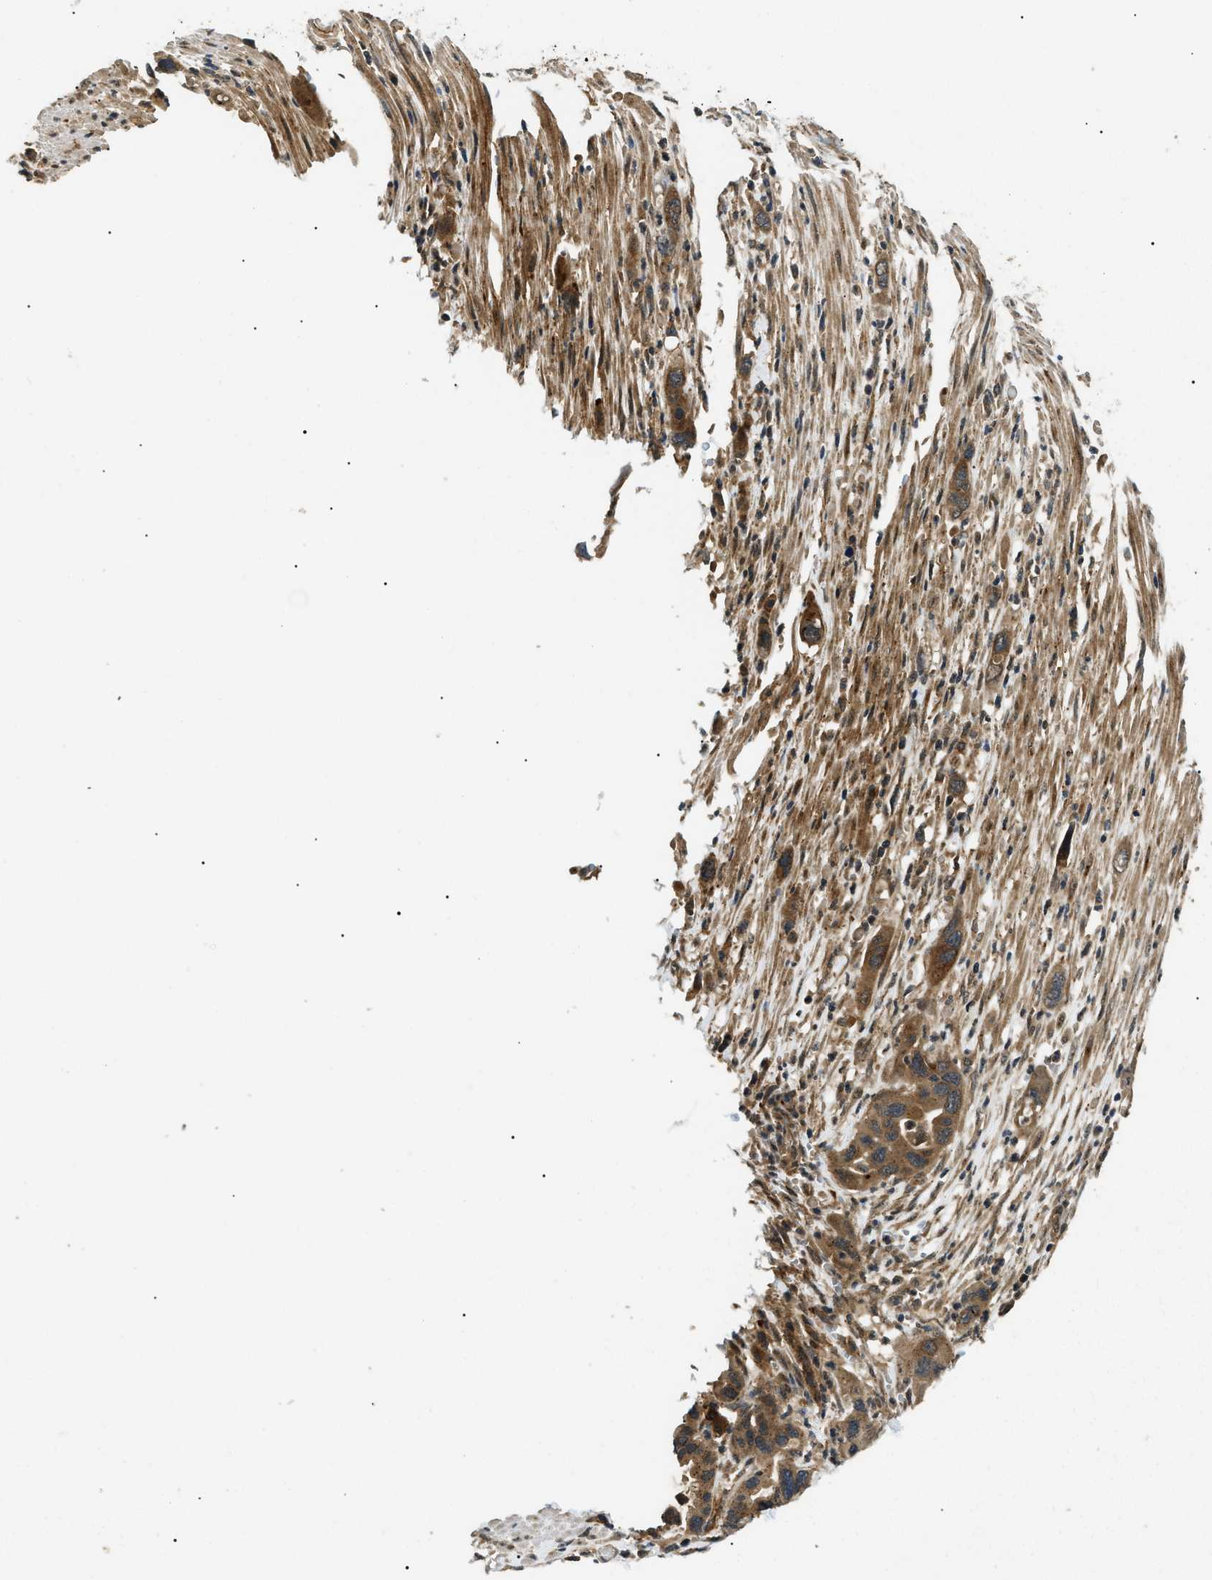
{"staining": {"intensity": "moderate", "quantity": ">75%", "location": "cytoplasmic/membranous"}, "tissue": "pancreatic cancer", "cell_type": "Tumor cells", "image_type": "cancer", "snomed": [{"axis": "morphology", "description": "Adenocarcinoma, NOS"}, {"axis": "topography", "description": "Pancreas"}], "caption": "A brown stain highlights moderate cytoplasmic/membranous expression of a protein in human pancreatic cancer tumor cells.", "gene": "ATP6AP1", "patient": {"sex": "female", "age": 71}}